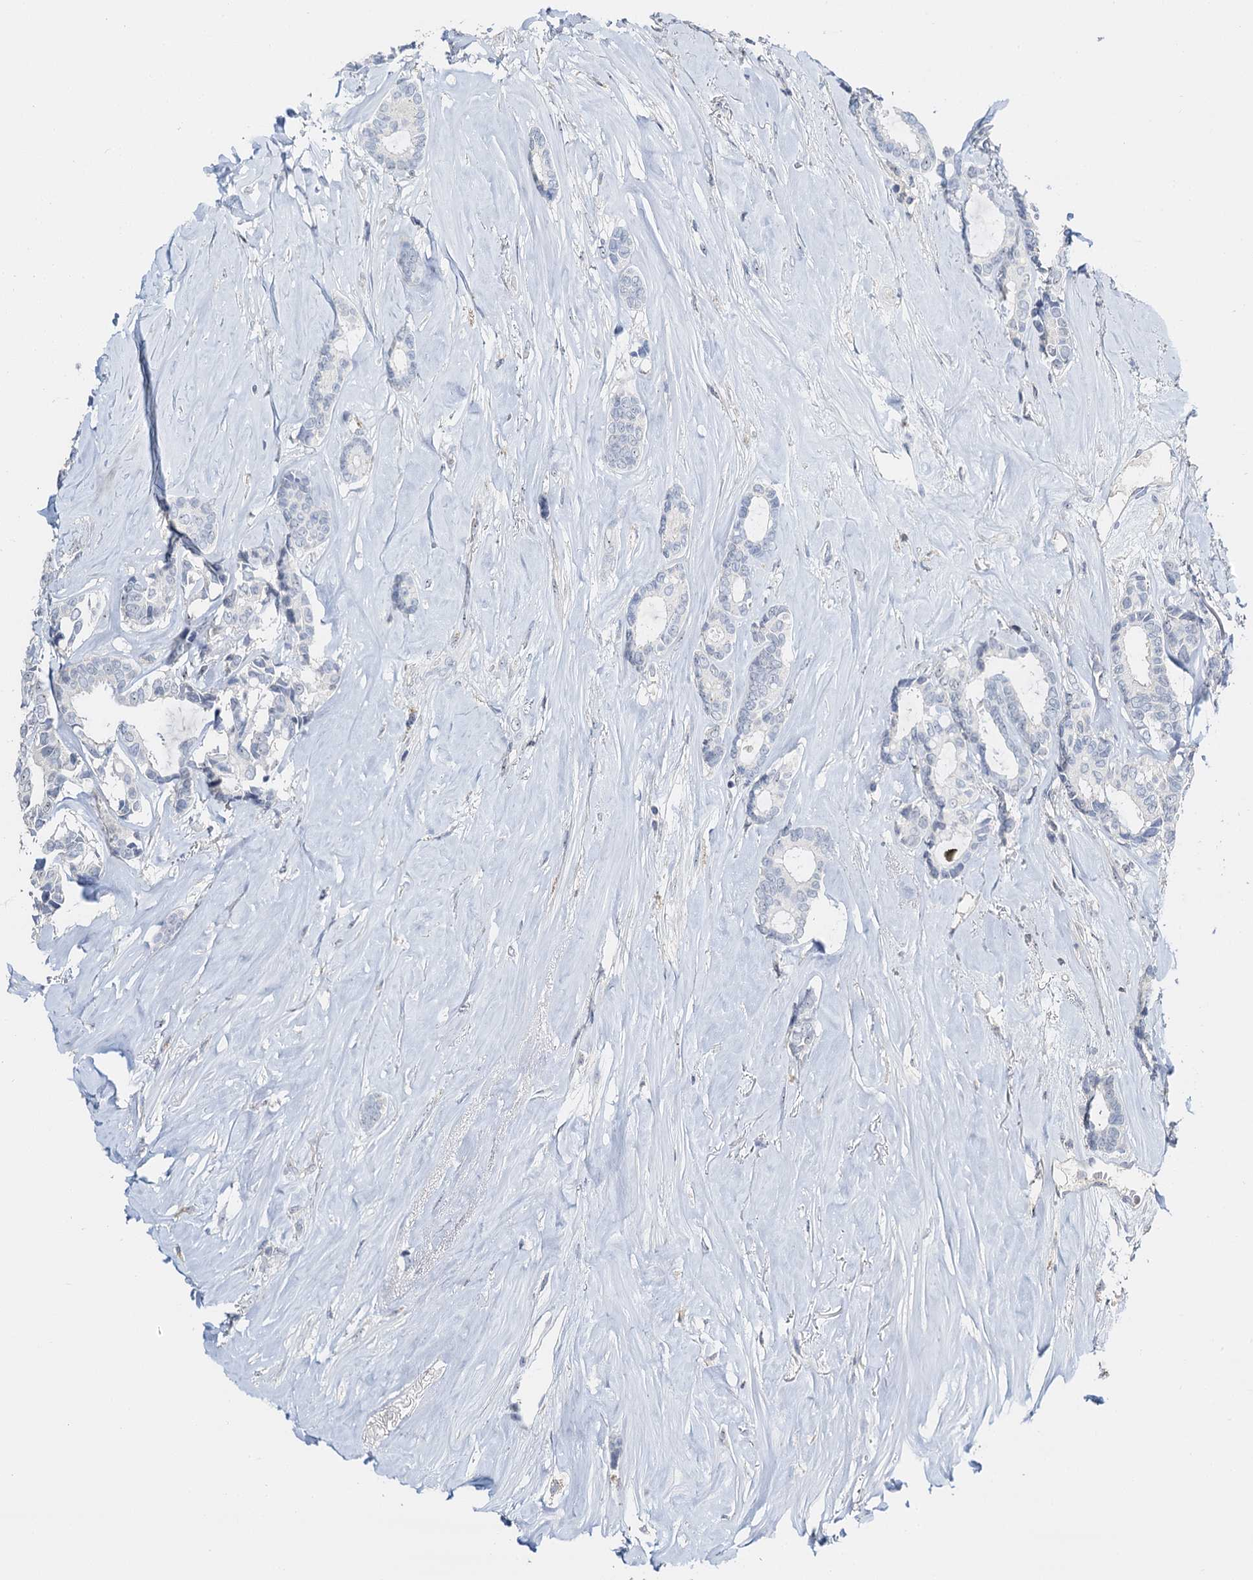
{"staining": {"intensity": "negative", "quantity": "none", "location": "none"}, "tissue": "breast cancer", "cell_type": "Tumor cells", "image_type": "cancer", "snomed": [{"axis": "morphology", "description": "Duct carcinoma"}, {"axis": "topography", "description": "Breast"}], "caption": "Immunohistochemistry (IHC) micrograph of neoplastic tissue: breast cancer (invasive ductal carcinoma) stained with DAB (3,3'-diaminobenzidine) displays no significant protein positivity in tumor cells.", "gene": "NOP2", "patient": {"sex": "female", "age": 87}}